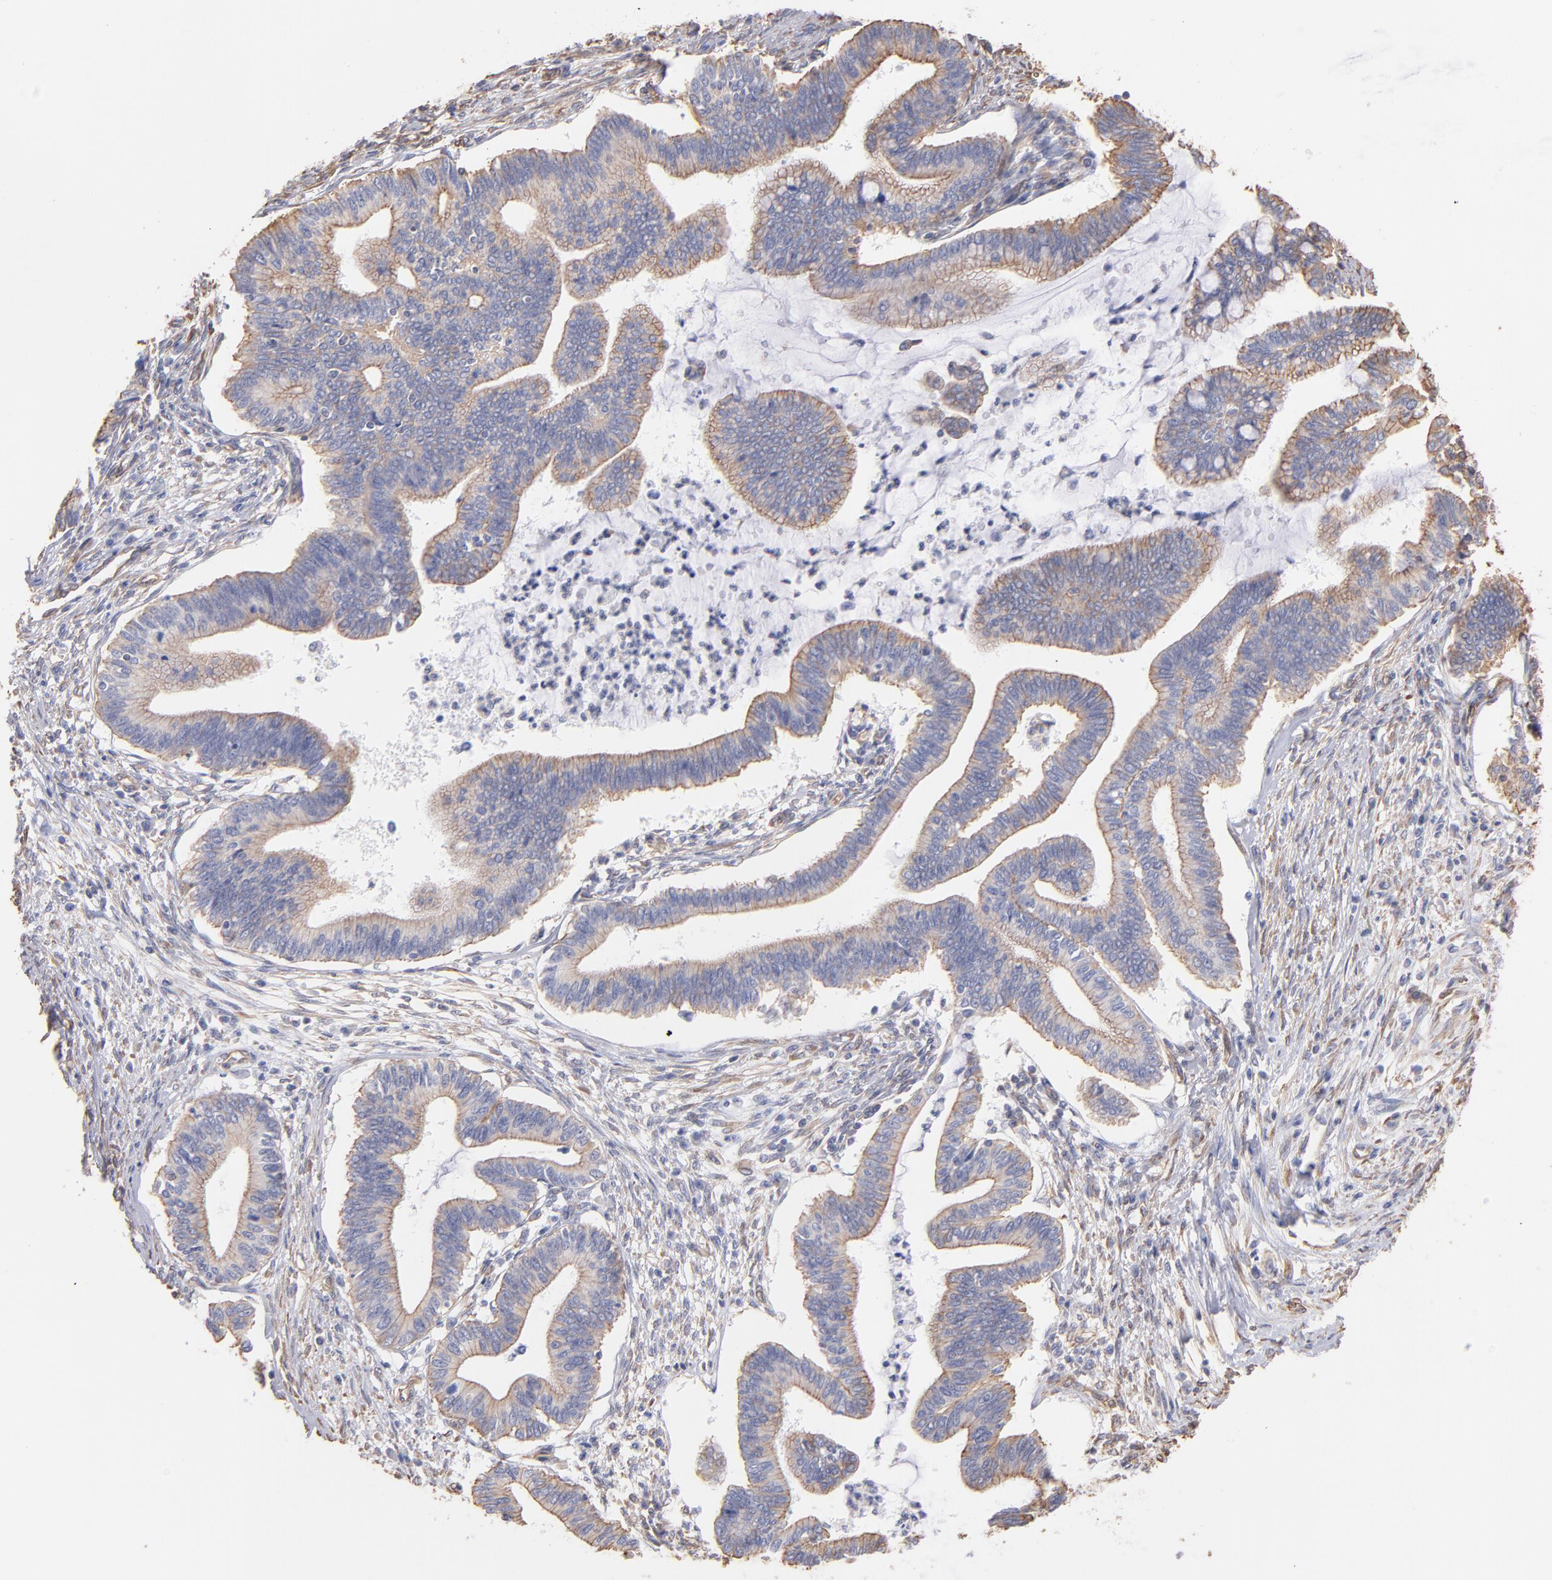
{"staining": {"intensity": "weak", "quantity": ">75%", "location": "cytoplasmic/membranous"}, "tissue": "cervical cancer", "cell_type": "Tumor cells", "image_type": "cancer", "snomed": [{"axis": "morphology", "description": "Adenocarcinoma, NOS"}, {"axis": "topography", "description": "Cervix"}], "caption": "Protein staining of adenocarcinoma (cervical) tissue displays weak cytoplasmic/membranous expression in approximately >75% of tumor cells.", "gene": "PLEC", "patient": {"sex": "female", "age": 36}}